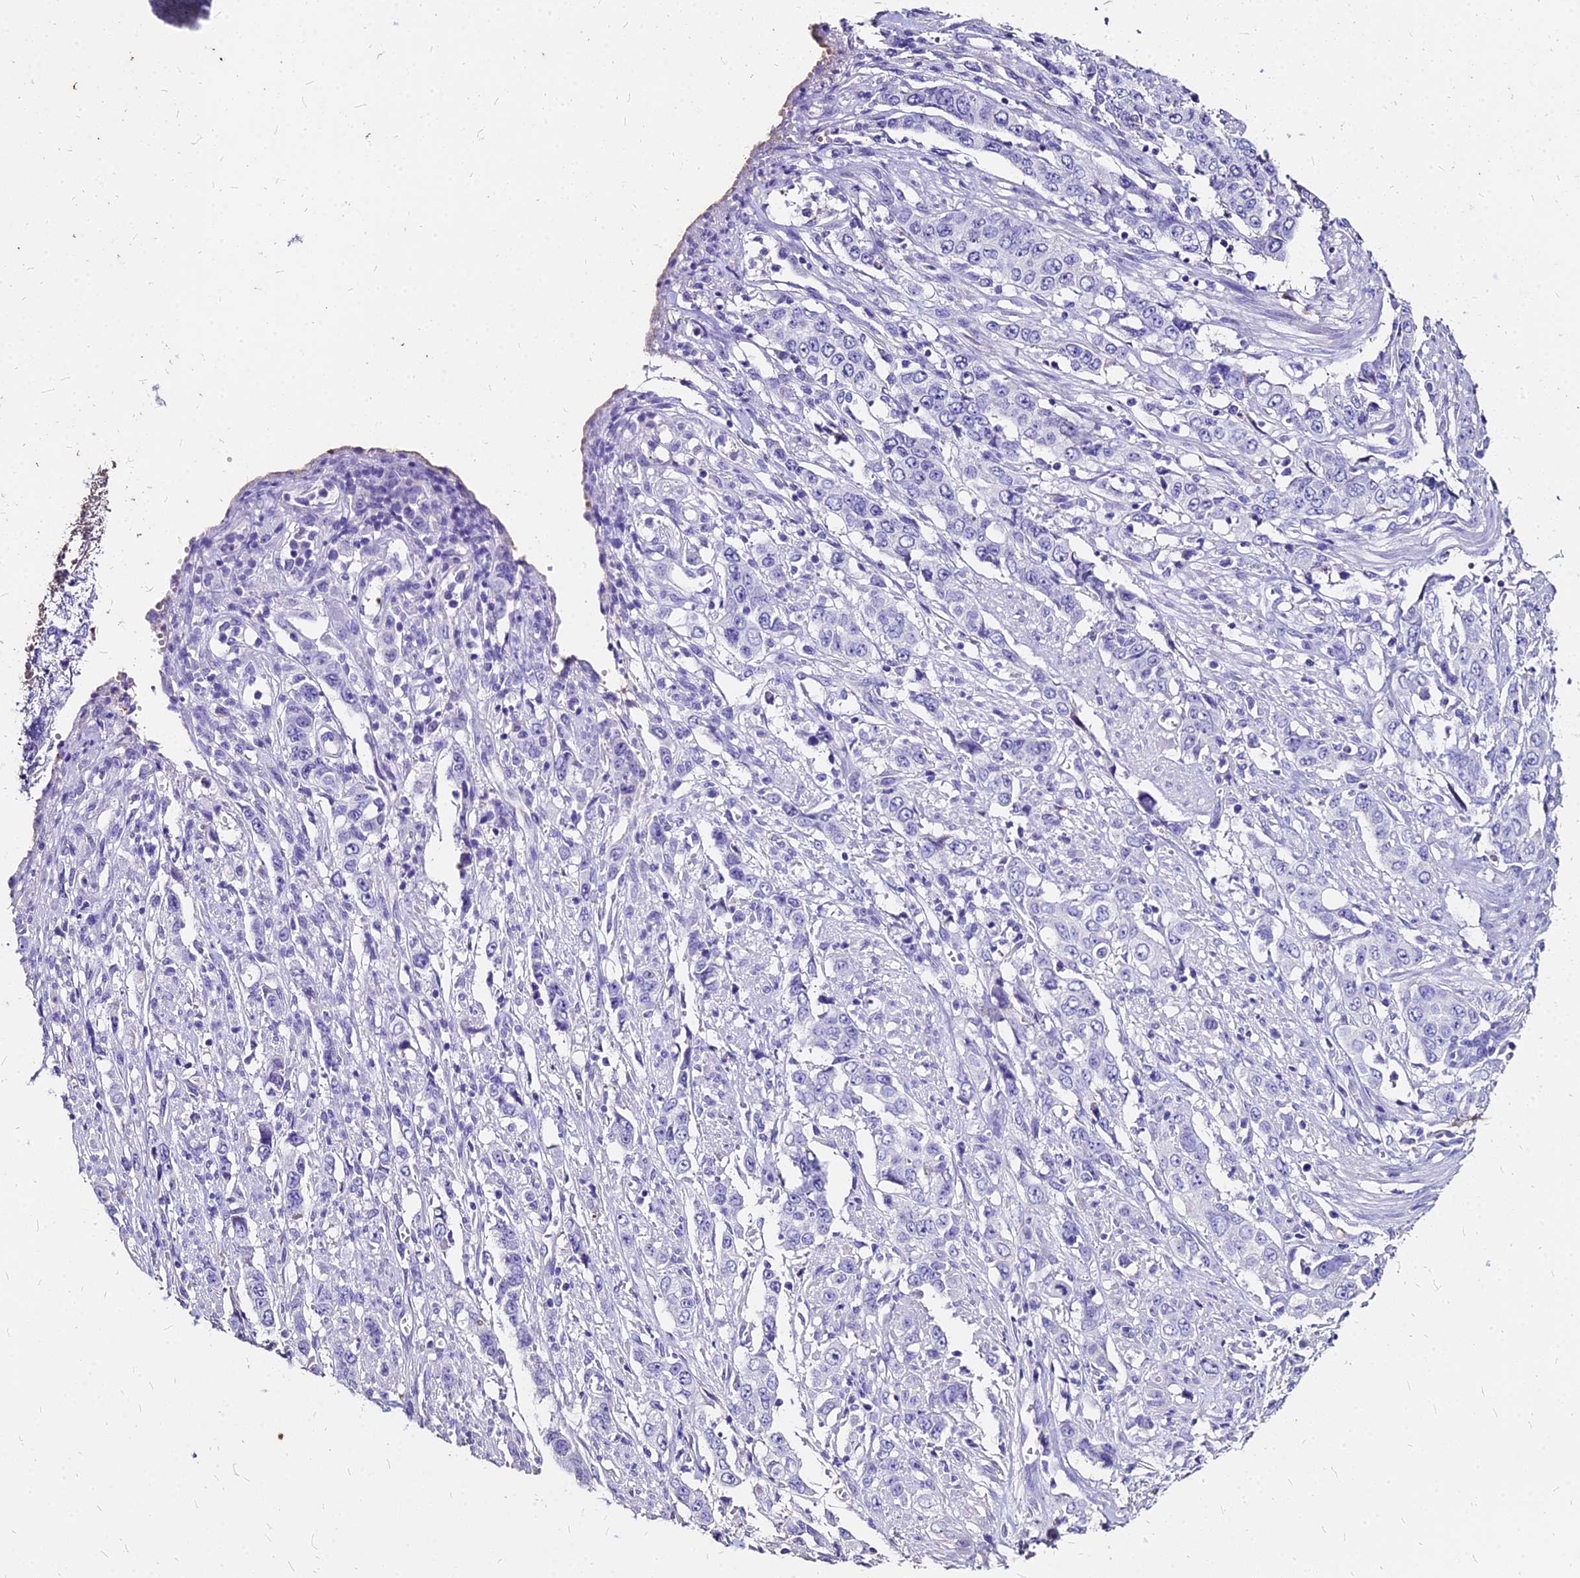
{"staining": {"intensity": "negative", "quantity": "none", "location": "none"}, "tissue": "stomach cancer", "cell_type": "Tumor cells", "image_type": "cancer", "snomed": [{"axis": "morphology", "description": "Adenocarcinoma, NOS"}, {"axis": "topography", "description": "Stomach, upper"}], "caption": "The immunohistochemistry image has no significant positivity in tumor cells of adenocarcinoma (stomach) tissue.", "gene": "NME5", "patient": {"sex": "male", "age": 62}}